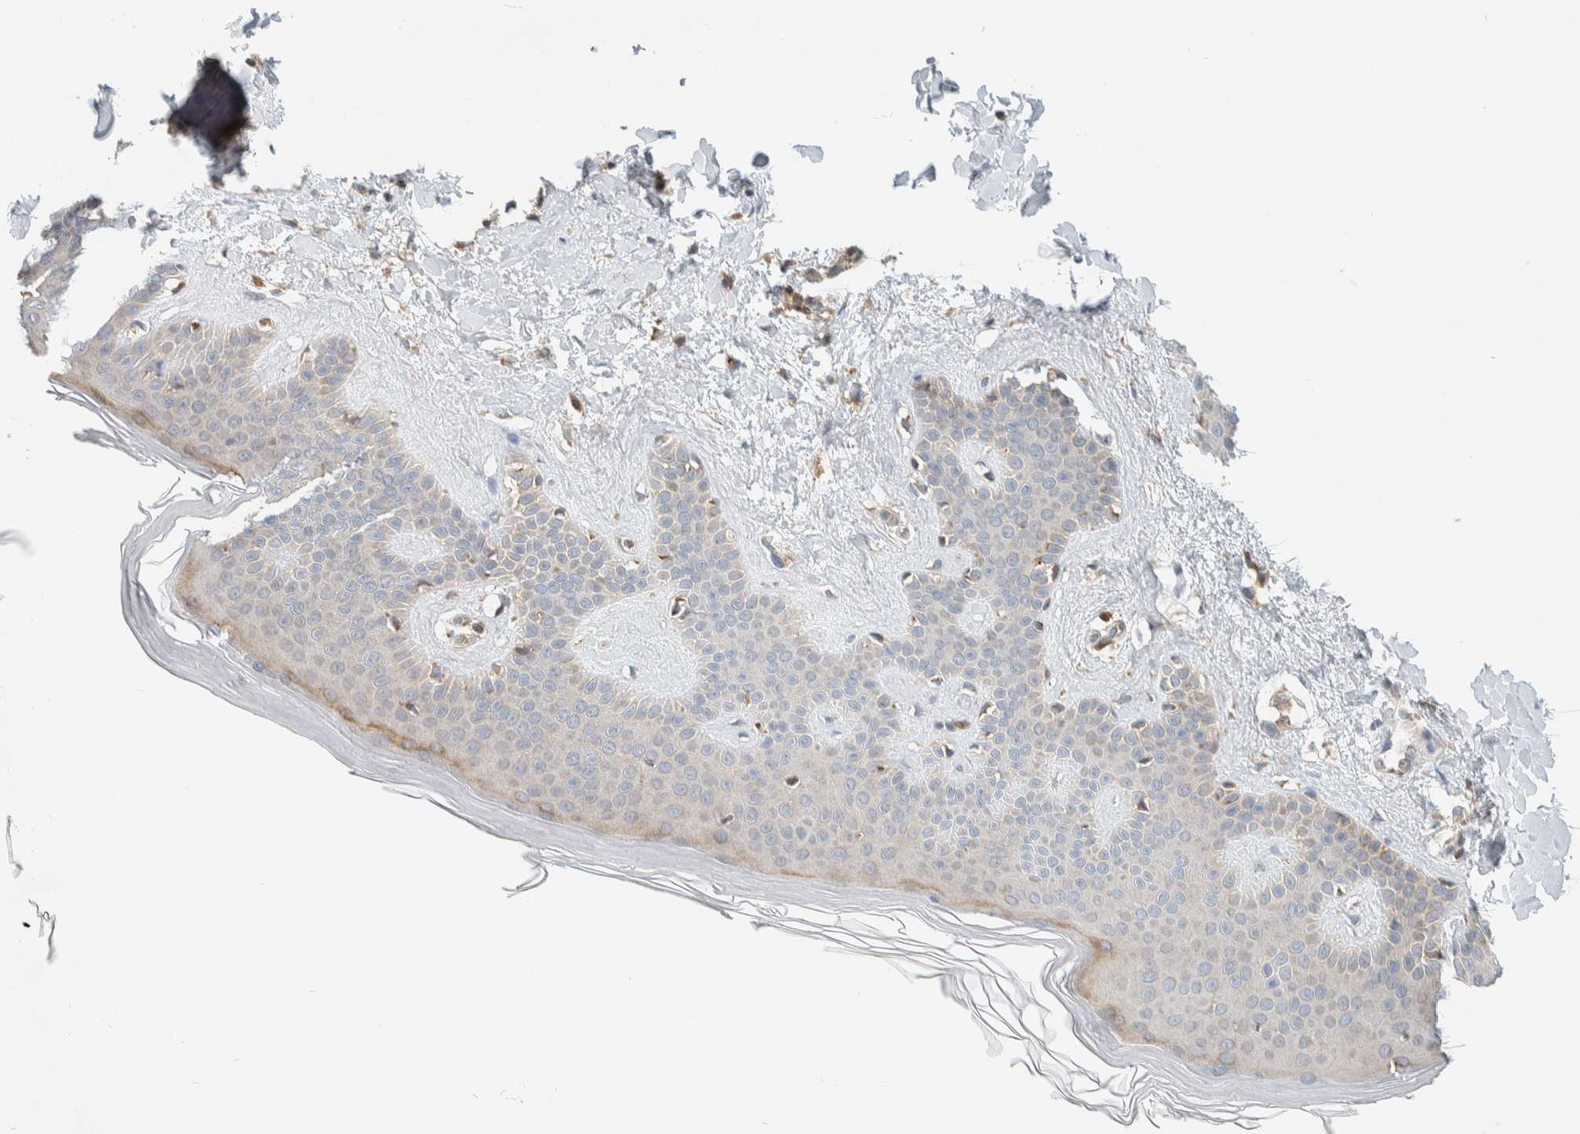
{"staining": {"intensity": "weak", "quantity": ">75%", "location": "cytoplasmic/membranous"}, "tissue": "skin", "cell_type": "Fibroblasts", "image_type": "normal", "snomed": [{"axis": "morphology", "description": "Normal tissue, NOS"}, {"axis": "morphology", "description": "Malignant melanoma, Metastatic site"}, {"axis": "topography", "description": "Skin"}], "caption": "Fibroblasts show weak cytoplasmic/membranous positivity in about >75% of cells in unremarkable skin.", "gene": "CCDC57", "patient": {"sex": "male", "age": 41}}